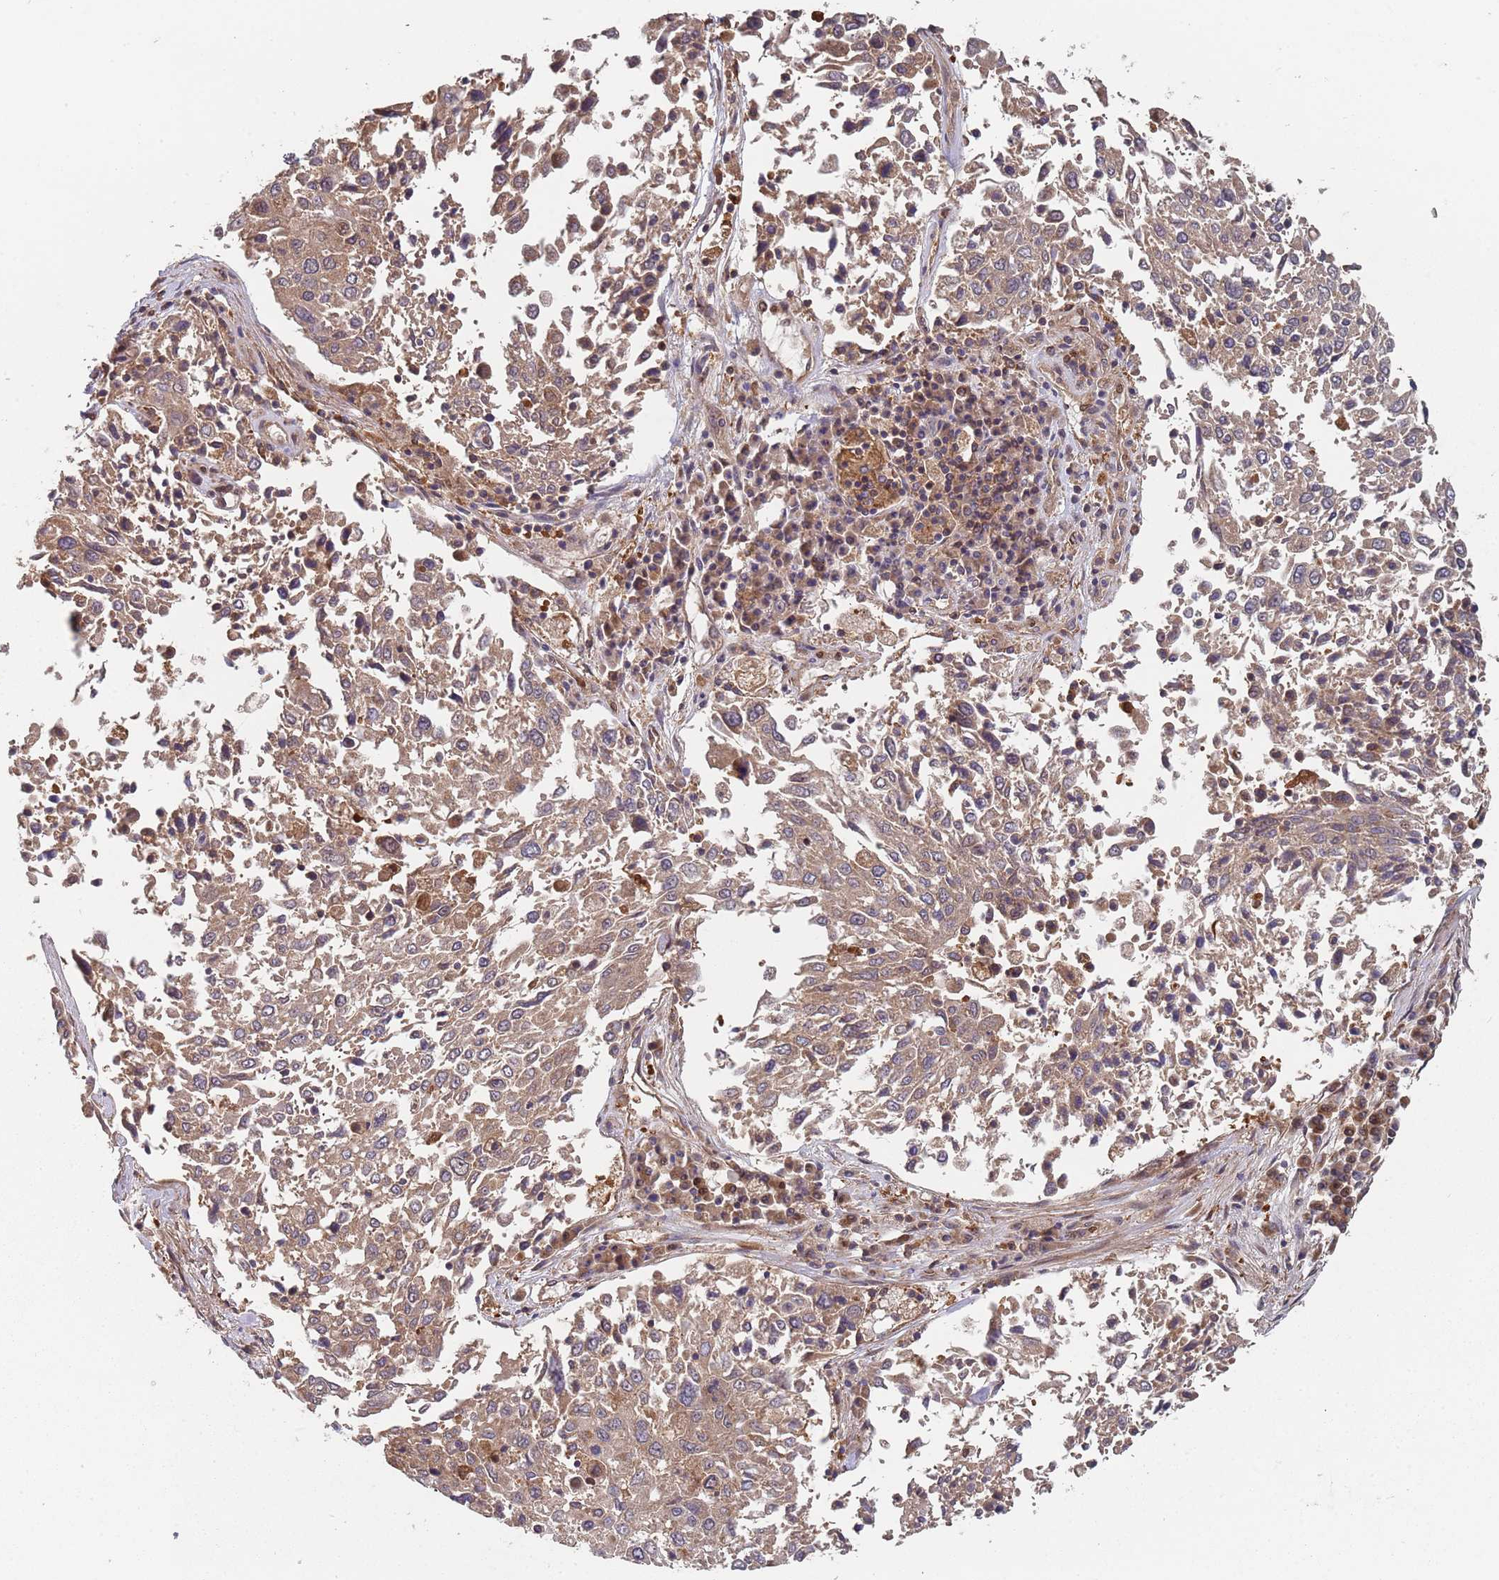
{"staining": {"intensity": "moderate", "quantity": ">75%", "location": "cytoplasmic/membranous"}, "tissue": "lung cancer", "cell_type": "Tumor cells", "image_type": "cancer", "snomed": [{"axis": "morphology", "description": "Squamous cell carcinoma, NOS"}, {"axis": "topography", "description": "Lung"}], "caption": "Immunohistochemistry histopathology image of neoplastic tissue: squamous cell carcinoma (lung) stained using IHC demonstrates medium levels of moderate protein expression localized specifically in the cytoplasmic/membranous of tumor cells, appearing as a cytoplasmic/membranous brown color.", "gene": "GDI2", "patient": {"sex": "male", "age": 65}}